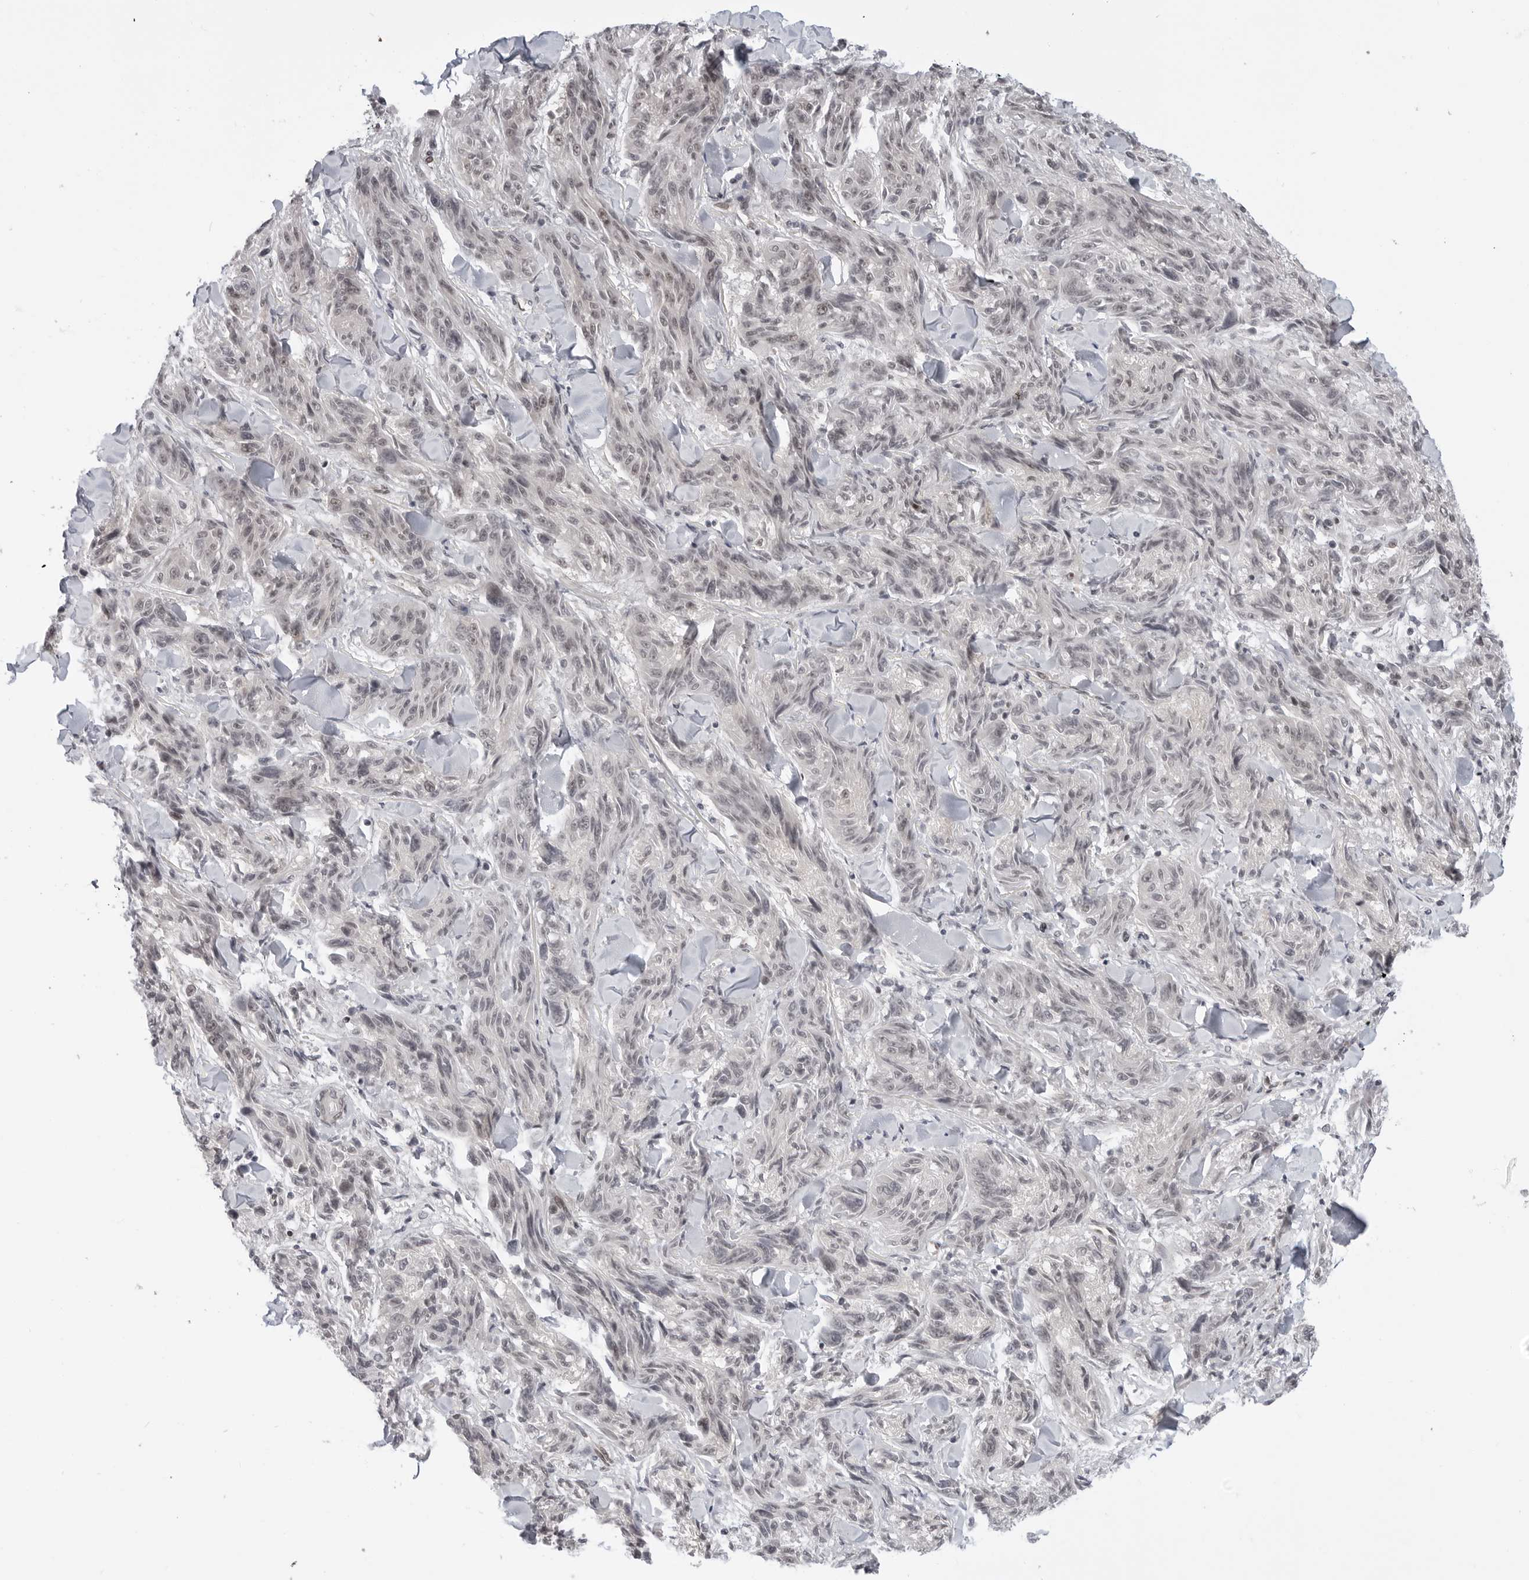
{"staining": {"intensity": "negative", "quantity": "none", "location": "none"}, "tissue": "melanoma", "cell_type": "Tumor cells", "image_type": "cancer", "snomed": [{"axis": "morphology", "description": "Malignant melanoma, NOS"}, {"axis": "topography", "description": "Skin"}], "caption": "A photomicrograph of human malignant melanoma is negative for staining in tumor cells. Brightfield microscopy of IHC stained with DAB (3,3'-diaminobenzidine) (brown) and hematoxylin (blue), captured at high magnification.", "gene": "C8orf33", "patient": {"sex": "male", "age": 53}}